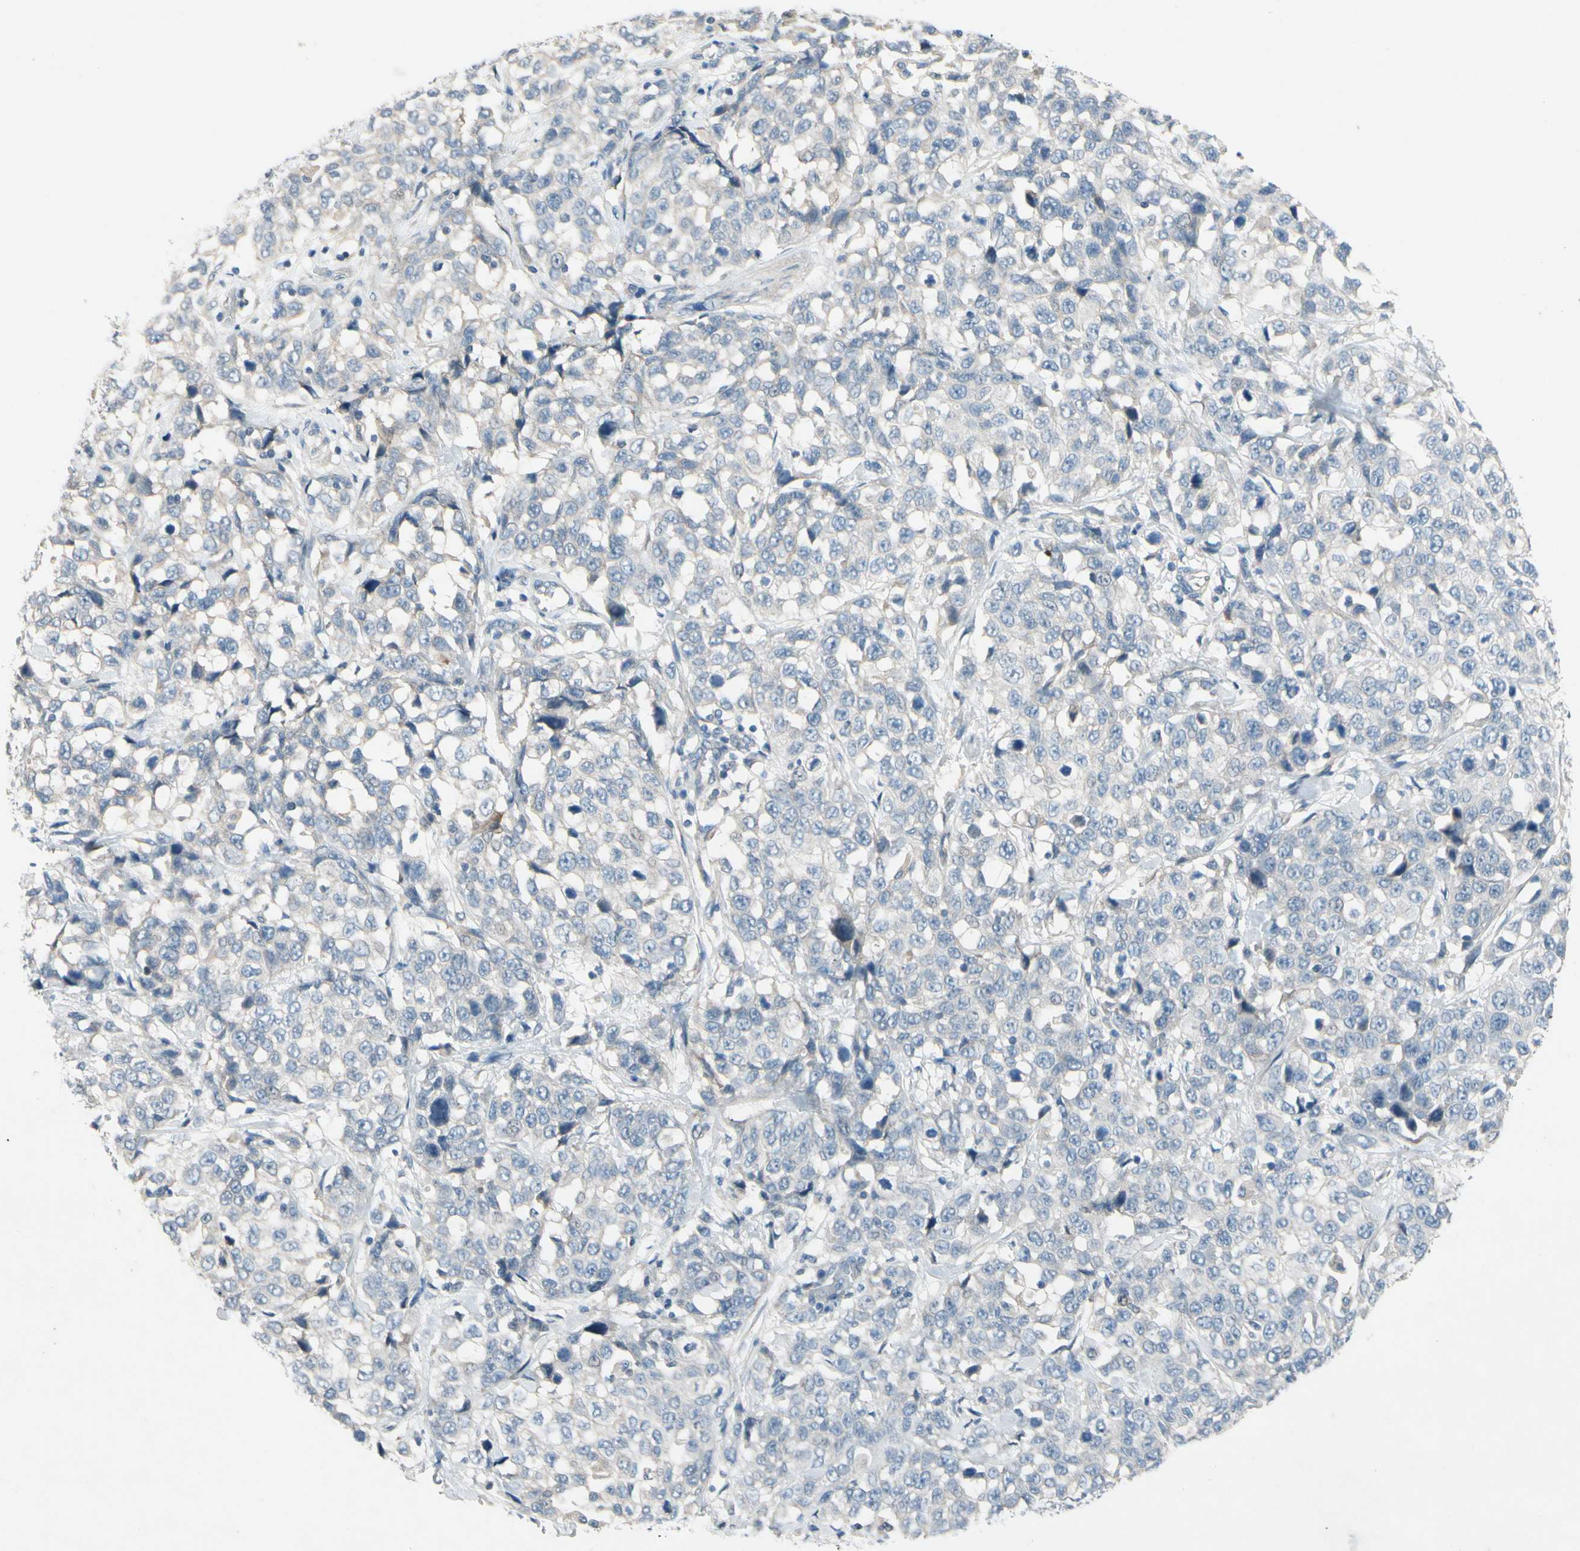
{"staining": {"intensity": "negative", "quantity": "none", "location": "none"}, "tissue": "stomach cancer", "cell_type": "Tumor cells", "image_type": "cancer", "snomed": [{"axis": "morphology", "description": "Normal tissue, NOS"}, {"axis": "morphology", "description": "Adenocarcinoma, NOS"}, {"axis": "topography", "description": "Stomach"}], "caption": "Tumor cells are negative for brown protein staining in stomach cancer. Nuclei are stained in blue.", "gene": "PIP5K1B", "patient": {"sex": "male", "age": 48}}